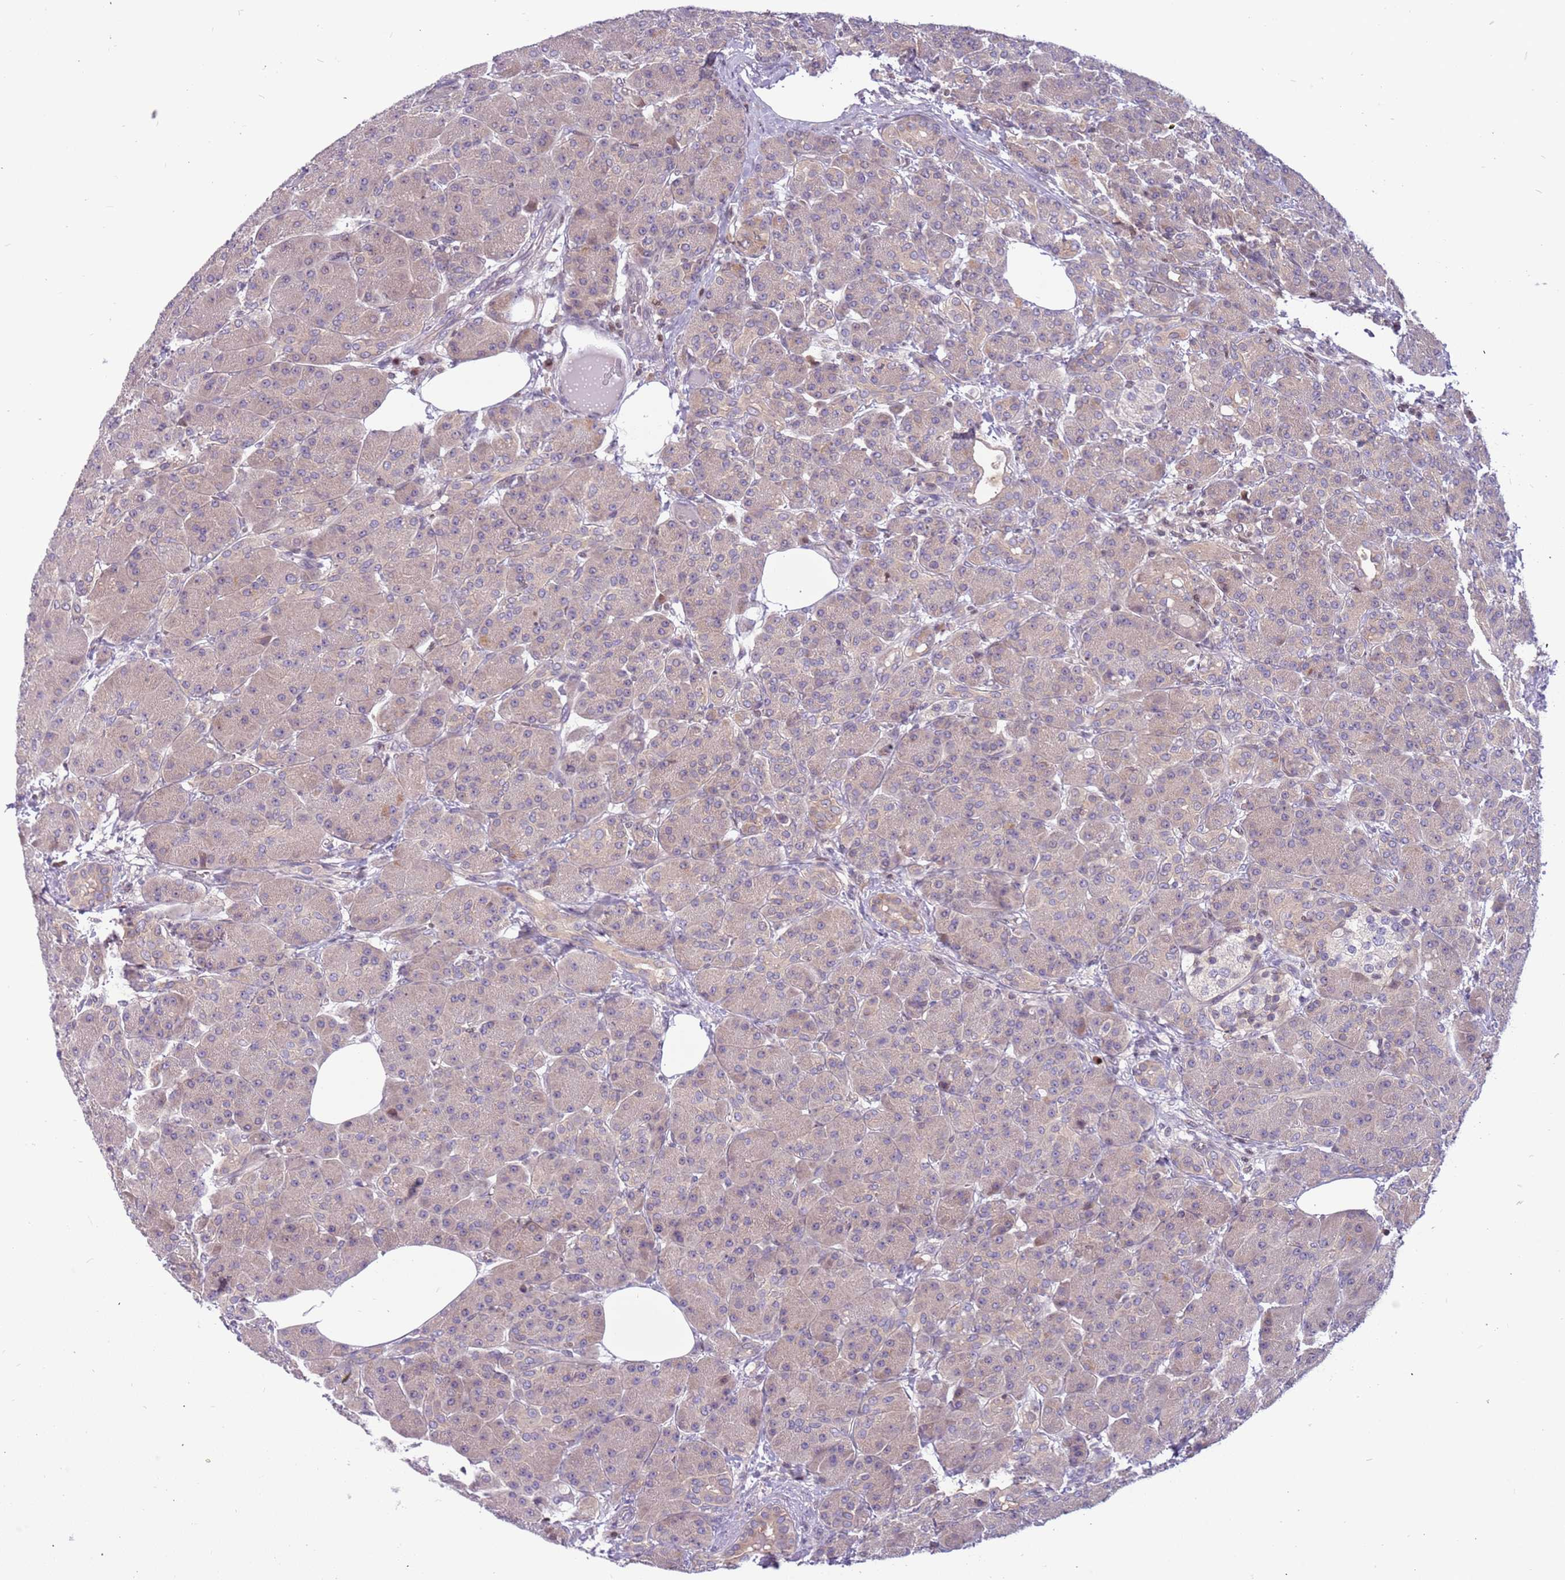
{"staining": {"intensity": "weak", "quantity": "25%-75%", "location": "cytoplasmic/membranous"}, "tissue": "pancreas", "cell_type": "Exocrine glandular cells", "image_type": "normal", "snomed": [{"axis": "morphology", "description": "Normal tissue, NOS"}, {"axis": "topography", "description": "Pancreas"}], "caption": "Protein positivity by immunohistochemistry exhibits weak cytoplasmic/membranous expression in about 25%-75% of exocrine glandular cells in normal pancreas. The staining was performed using DAB to visualize the protein expression in brown, while the nuclei were stained in blue with hematoxylin (Magnification: 20x).", "gene": "ARHGEF35", "patient": {"sex": "male", "age": 63}}